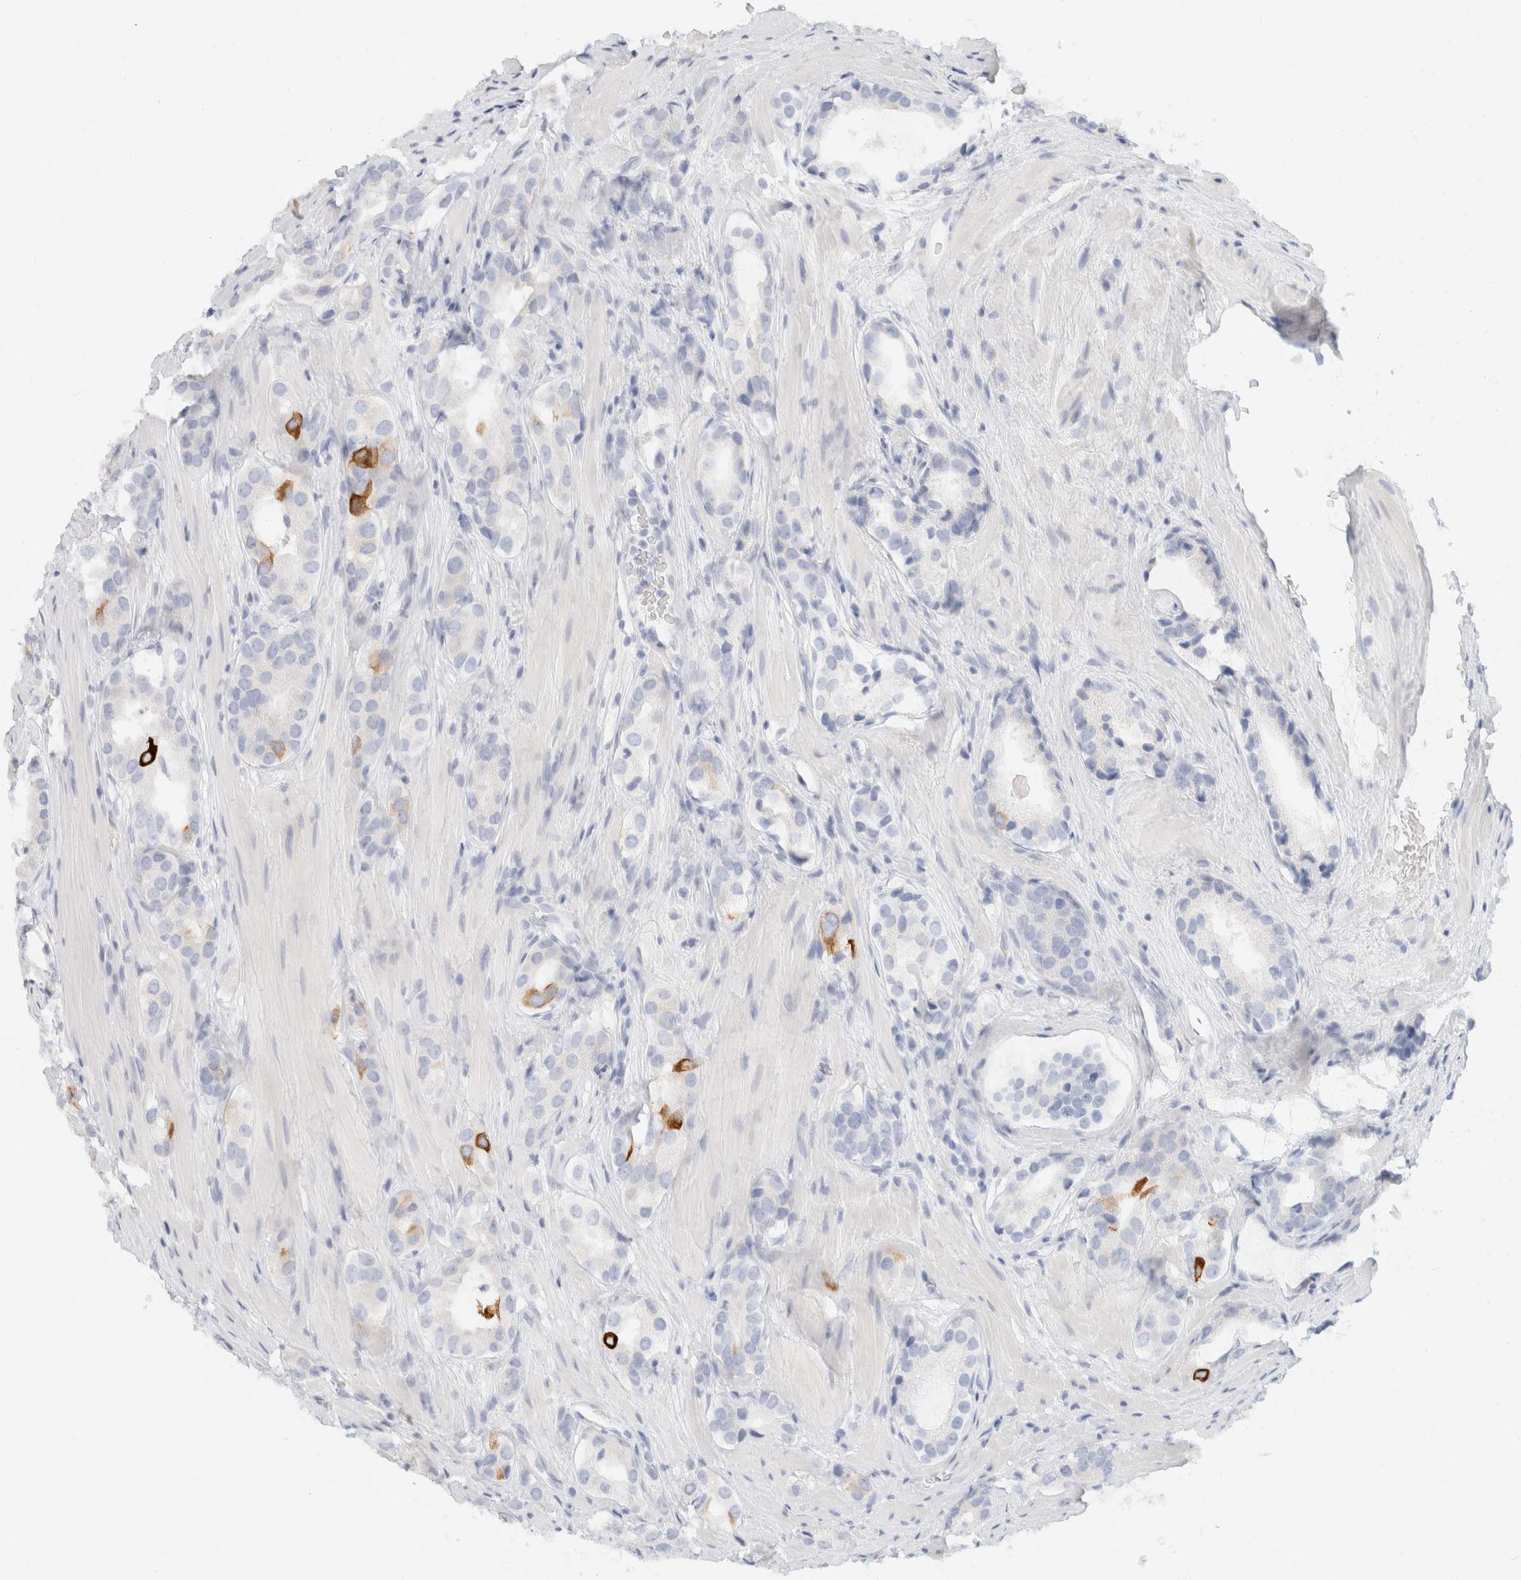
{"staining": {"intensity": "moderate", "quantity": "<25%", "location": "cytoplasmic/membranous"}, "tissue": "prostate cancer", "cell_type": "Tumor cells", "image_type": "cancer", "snomed": [{"axis": "morphology", "description": "Adenocarcinoma, High grade"}, {"axis": "topography", "description": "Prostate"}], "caption": "Immunohistochemical staining of prostate cancer (adenocarcinoma (high-grade)) reveals moderate cytoplasmic/membranous protein staining in approximately <25% of tumor cells. (brown staining indicates protein expression, while blue staining denotes nuclei).", "gene": "KRT20", "patient": {"sex": "male", "age": 63}}